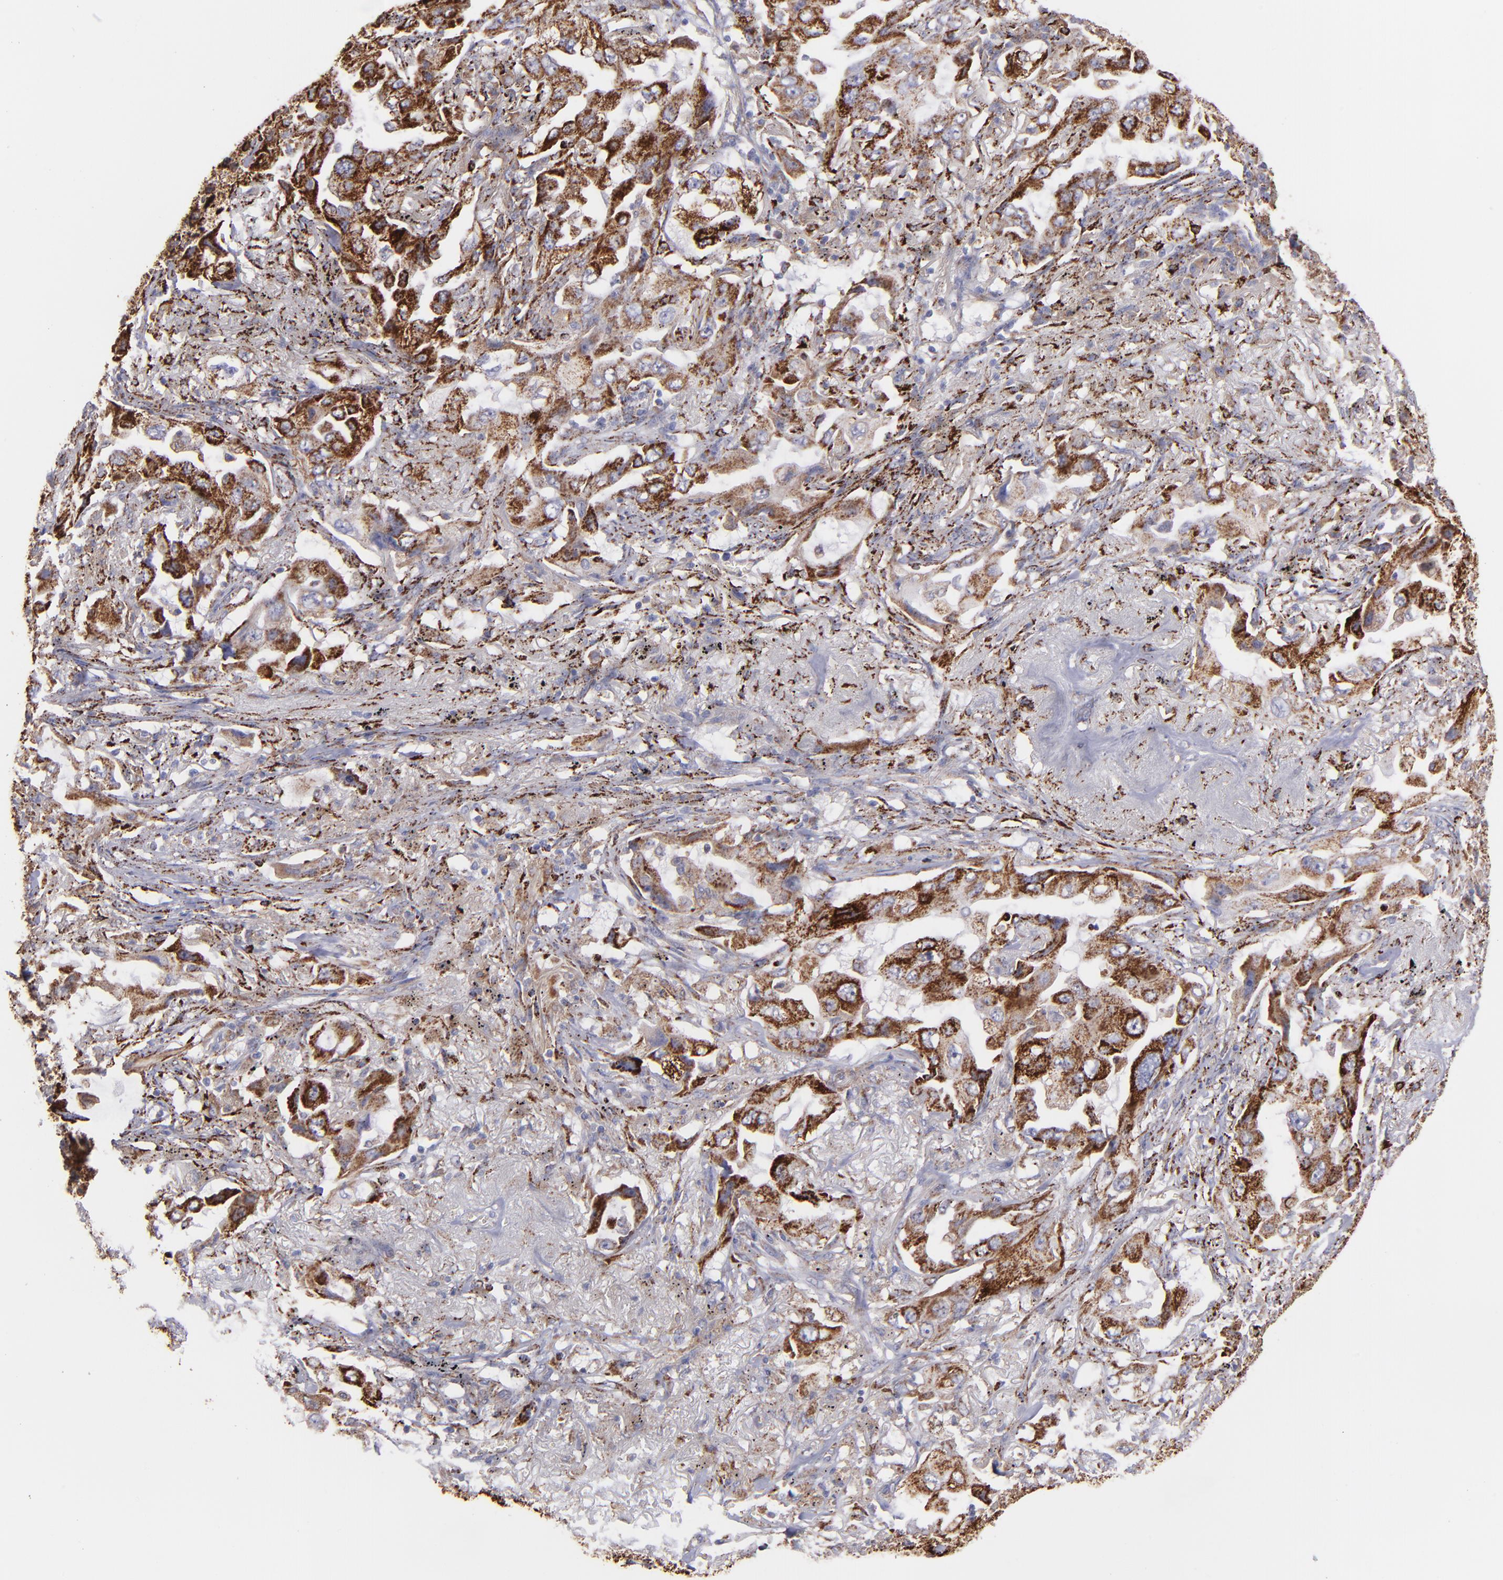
{"staining": {"intensity": "moderate", "quantity": ">75%", "location": "cytoplasmic/membranous"}, "tissue": "lung cancer", "cell_type": "Tumor cells", "image_type": "cancer", "snomed": [{"axis": "morphology", "description": "Adenocarcinoma, NOS"}, {"axis": "topography", "description": "Lung"}], "caption": "Tumor cells display medium levels of moderate cytoplasmic/membranous staining in about >75% of cells in human lung cancer (adenocarcinoma).", "gene": "MAOB", "patient": {"sex": "female", "age": 65}}